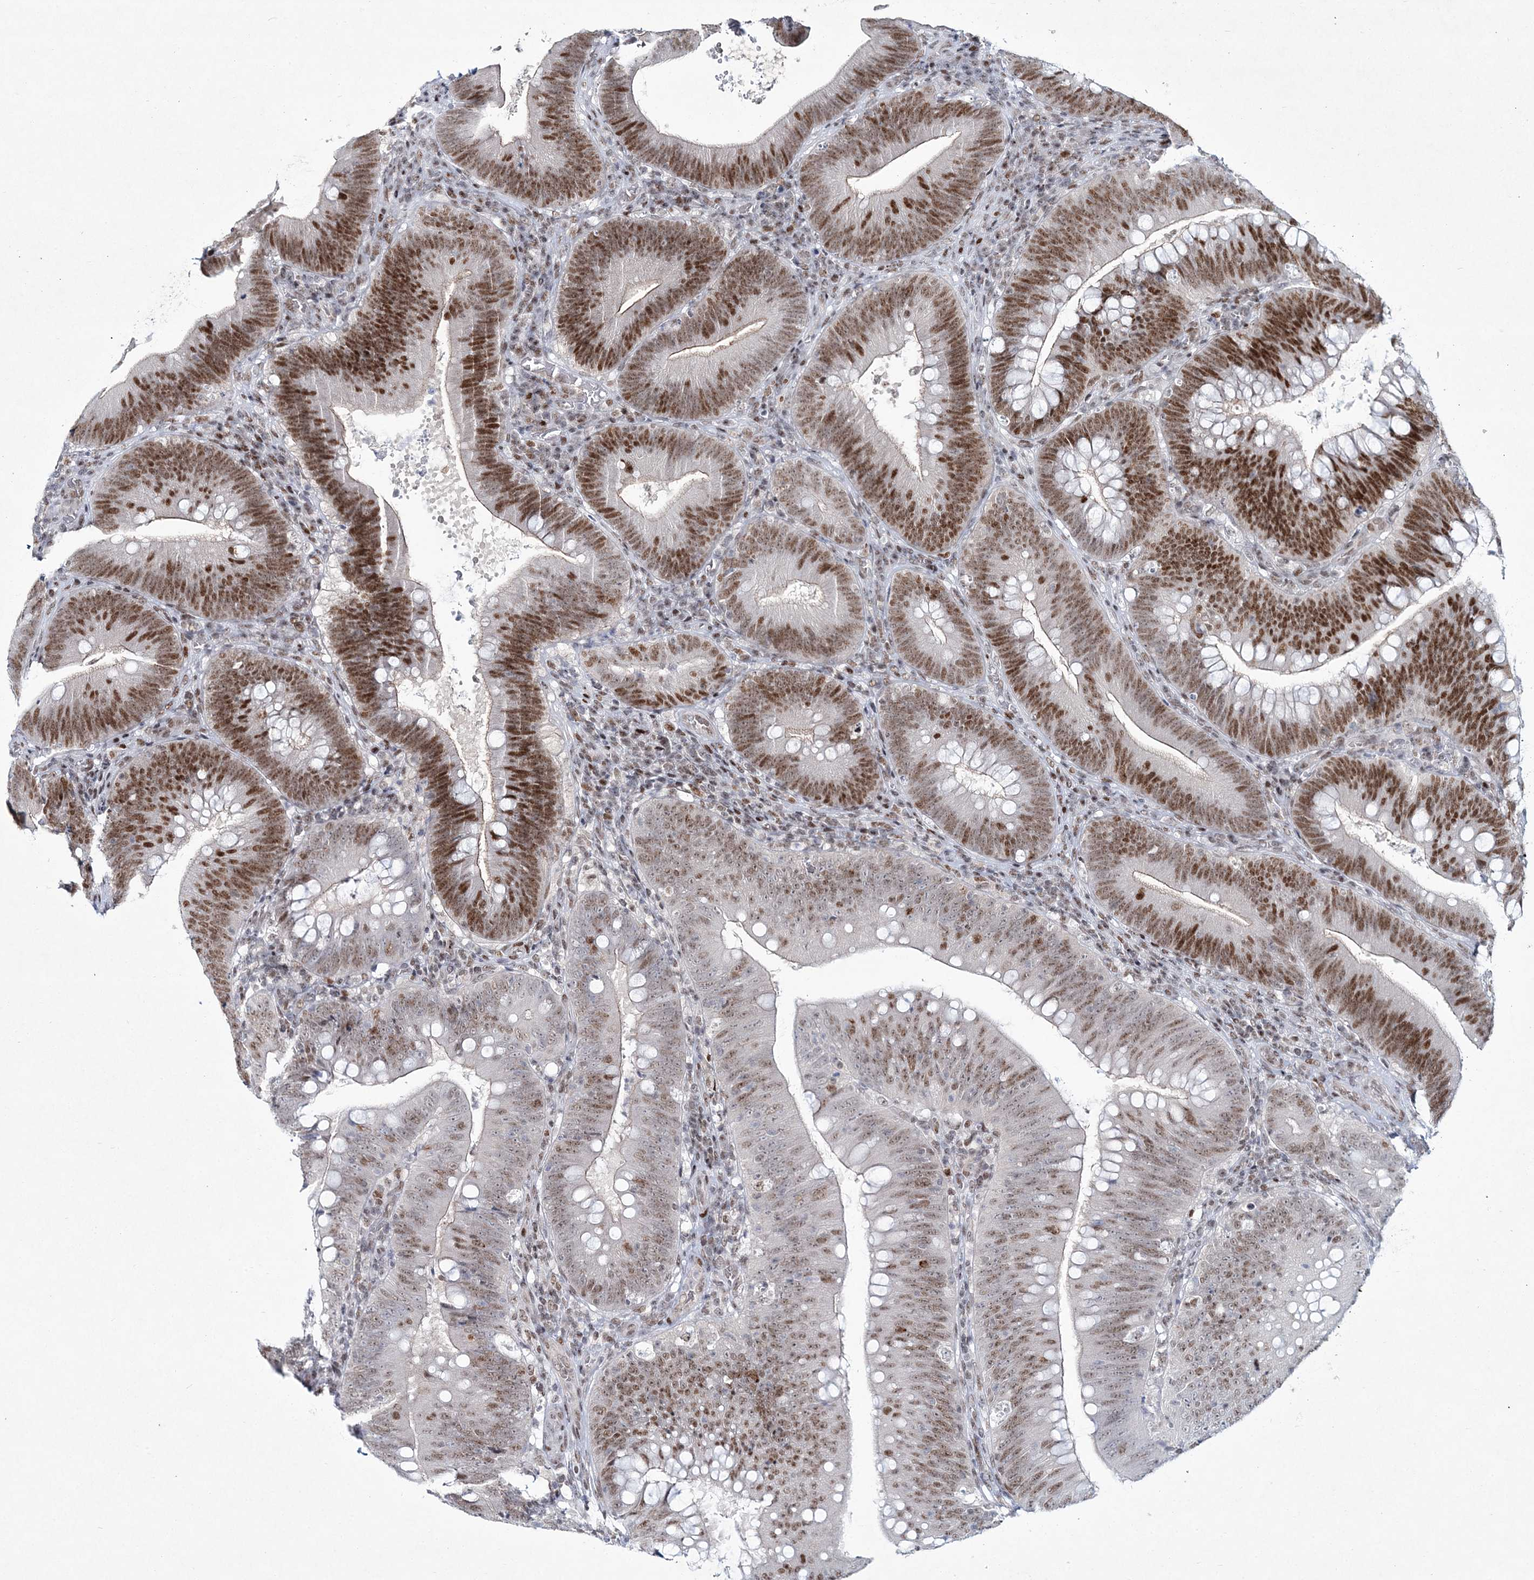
{"staining": {"intensity": "moderate", "quantity": ">75%", "location": "nuclear"}, "tissue": "colorectal cancer", "cell_type": "Tumor cells", "image_type": "cancer", "snomed": [{"axis": "morphology", "description": "Normal tissue, NOS"}, {"axis": "topography", "description": "Colon"}], "caption": "This is an image of immunohistochemistry staining of colorectal cancer, which shows moderate expression in the nuclear of tumor cells.", "gene": "LRRFIP2", "patient": {"sex": "female", "age": 82}}